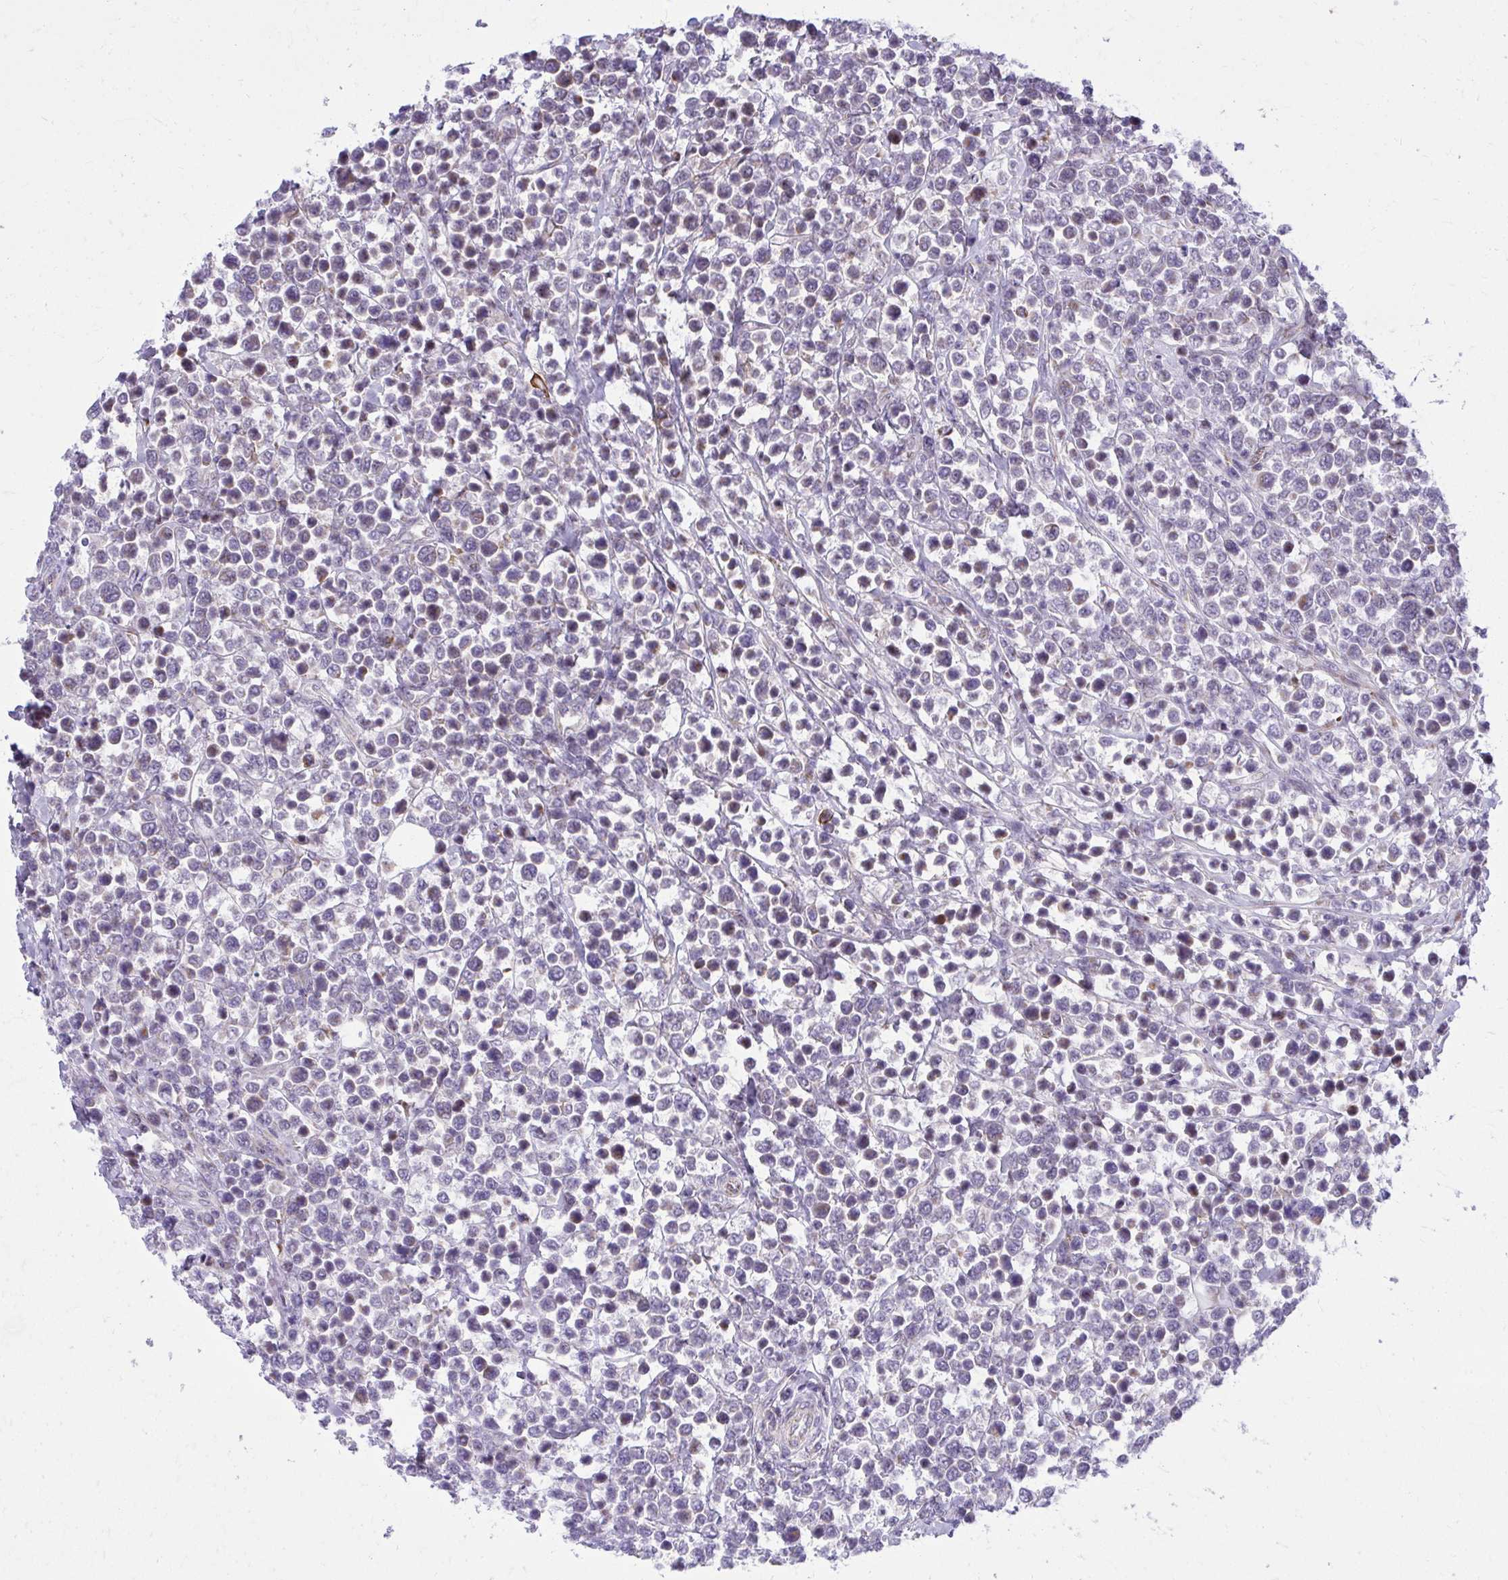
{"staining": {"intensity": "negative", "quantity": "none", "location": "none"}, "tissue": "lymphoma", "cell_type": "Tumor cells", "image_type": "cancer", "snomed": [{"axis": "morphology", "description": "Malignant lymphoma, non-Hodgkin's type, High grade"}, {"axis": "topography", "description": "Soft tissue"}], "caption": "Tumor cells are negative for brown protein staining in lymphoma.", "gene": "GPRIN3", "patient": {"sex": "female", "age": 56}}